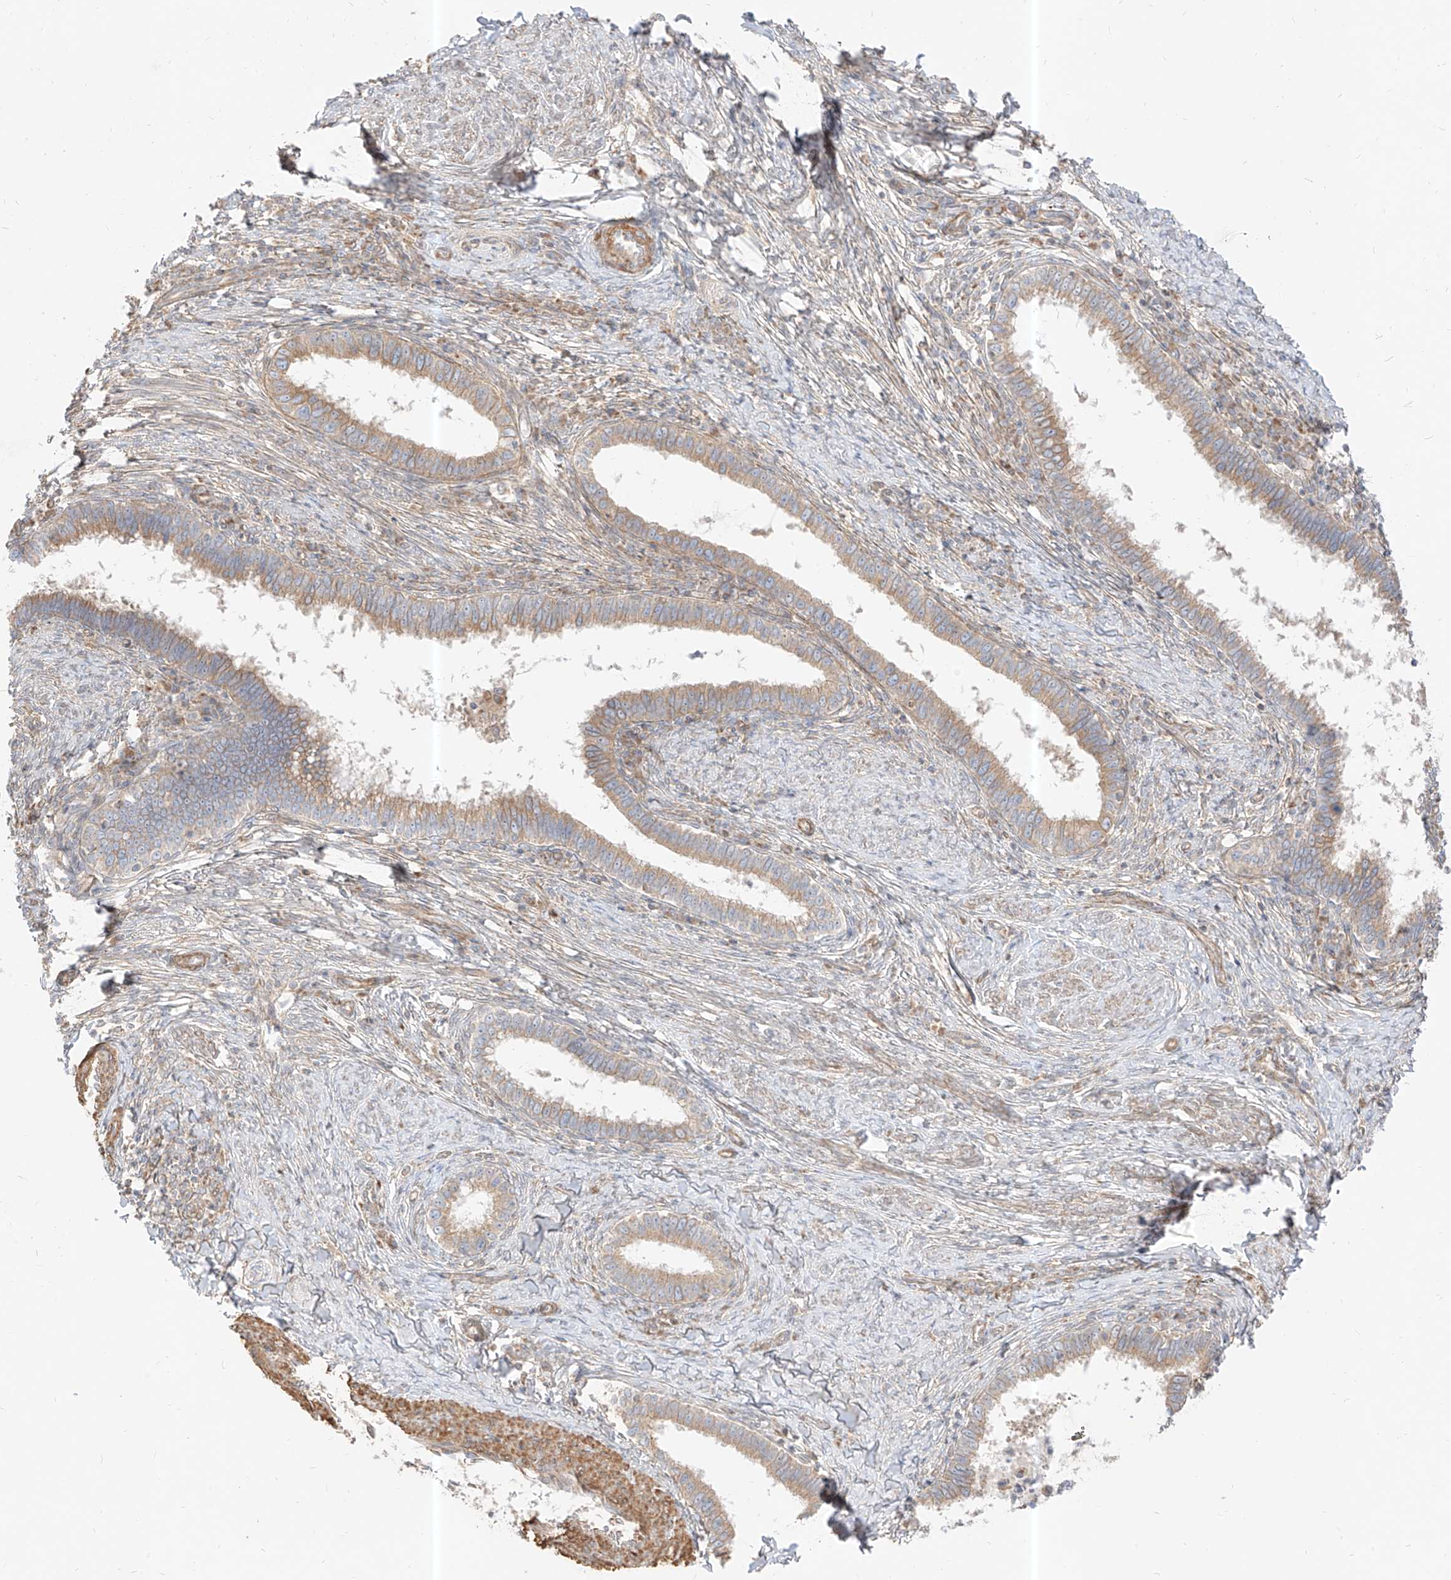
{"staining": {"intensity": "weak", "quantity": "25%-75%", "location": "cytoplasmic/membranous"}, "tissue": "cervical cancer", "cell_type": "Tumor cells", "image_type": "cancer", "snomed": [{"axis": "morphology", "description": "Adenocarcinoma, NOS"}, {"axis": "topography", "description": "Cervix"}], "caption": "Immunohistochemistry (IHC) (DAB (3,3'-diaminobenzidine)) staining of human adenocarcinoma (cervical) demonstrates weak cytoplasmic/membranous protein expression in about 25%-75% of tumor cells. (IHC, brightfield microscopy, high magnification).", "gene": "PLCL1", "patient": {"sex": "female", "age": 36}}